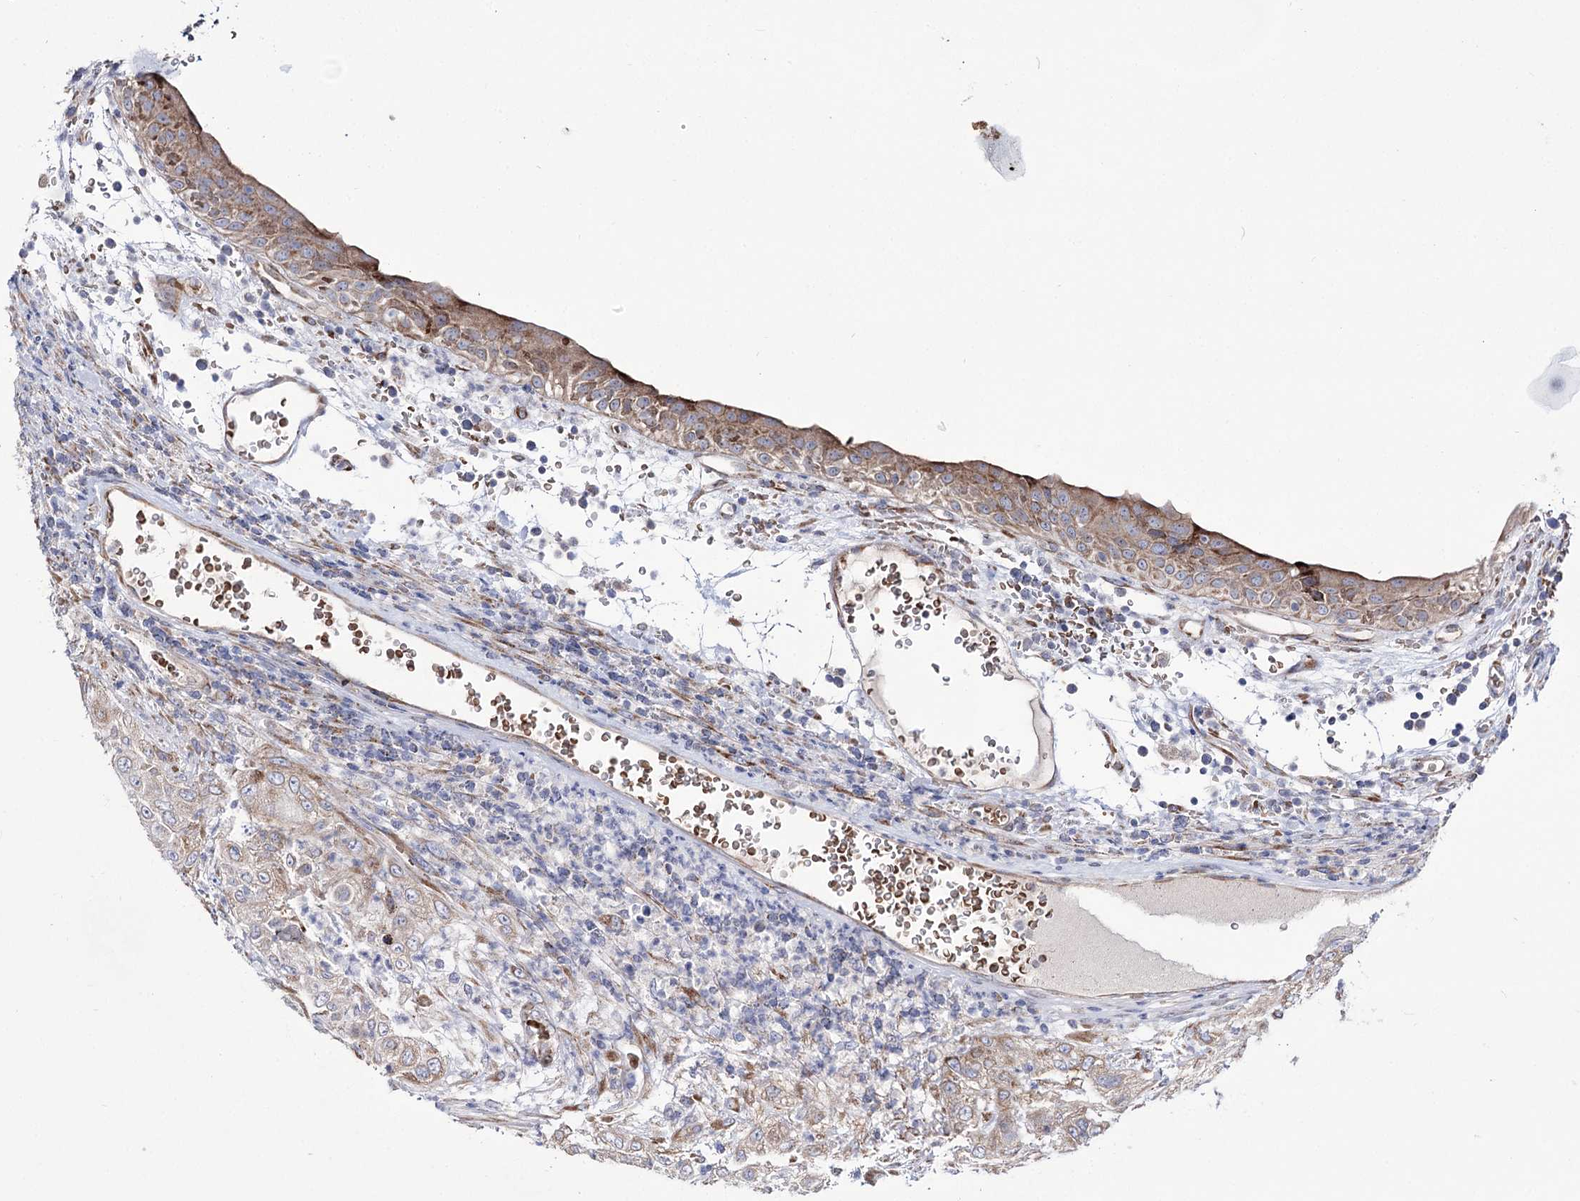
{"staining": {"intensity": "weak", "quantity": "25%-75%", "location": "cytoplasmic/membranous"}, "tissue": "urothelial cancer", "cell_type": "Tumor cells", "image_type": "cancer", "snomed": [{"axis": "morphology", "description": "Urothelial carcinoma, High grade"}, {"axis": "topography", "description": "Urinary bladder"}], "caption": "Tumor cells demonstrate low levels of weak cytoplasmic/membranous expression in approximately 25%-75% of cells in human high-grade urothelial carcinoma.", "gene": "OSBPL5", "patient": {"sex": "female", "age": 79}}